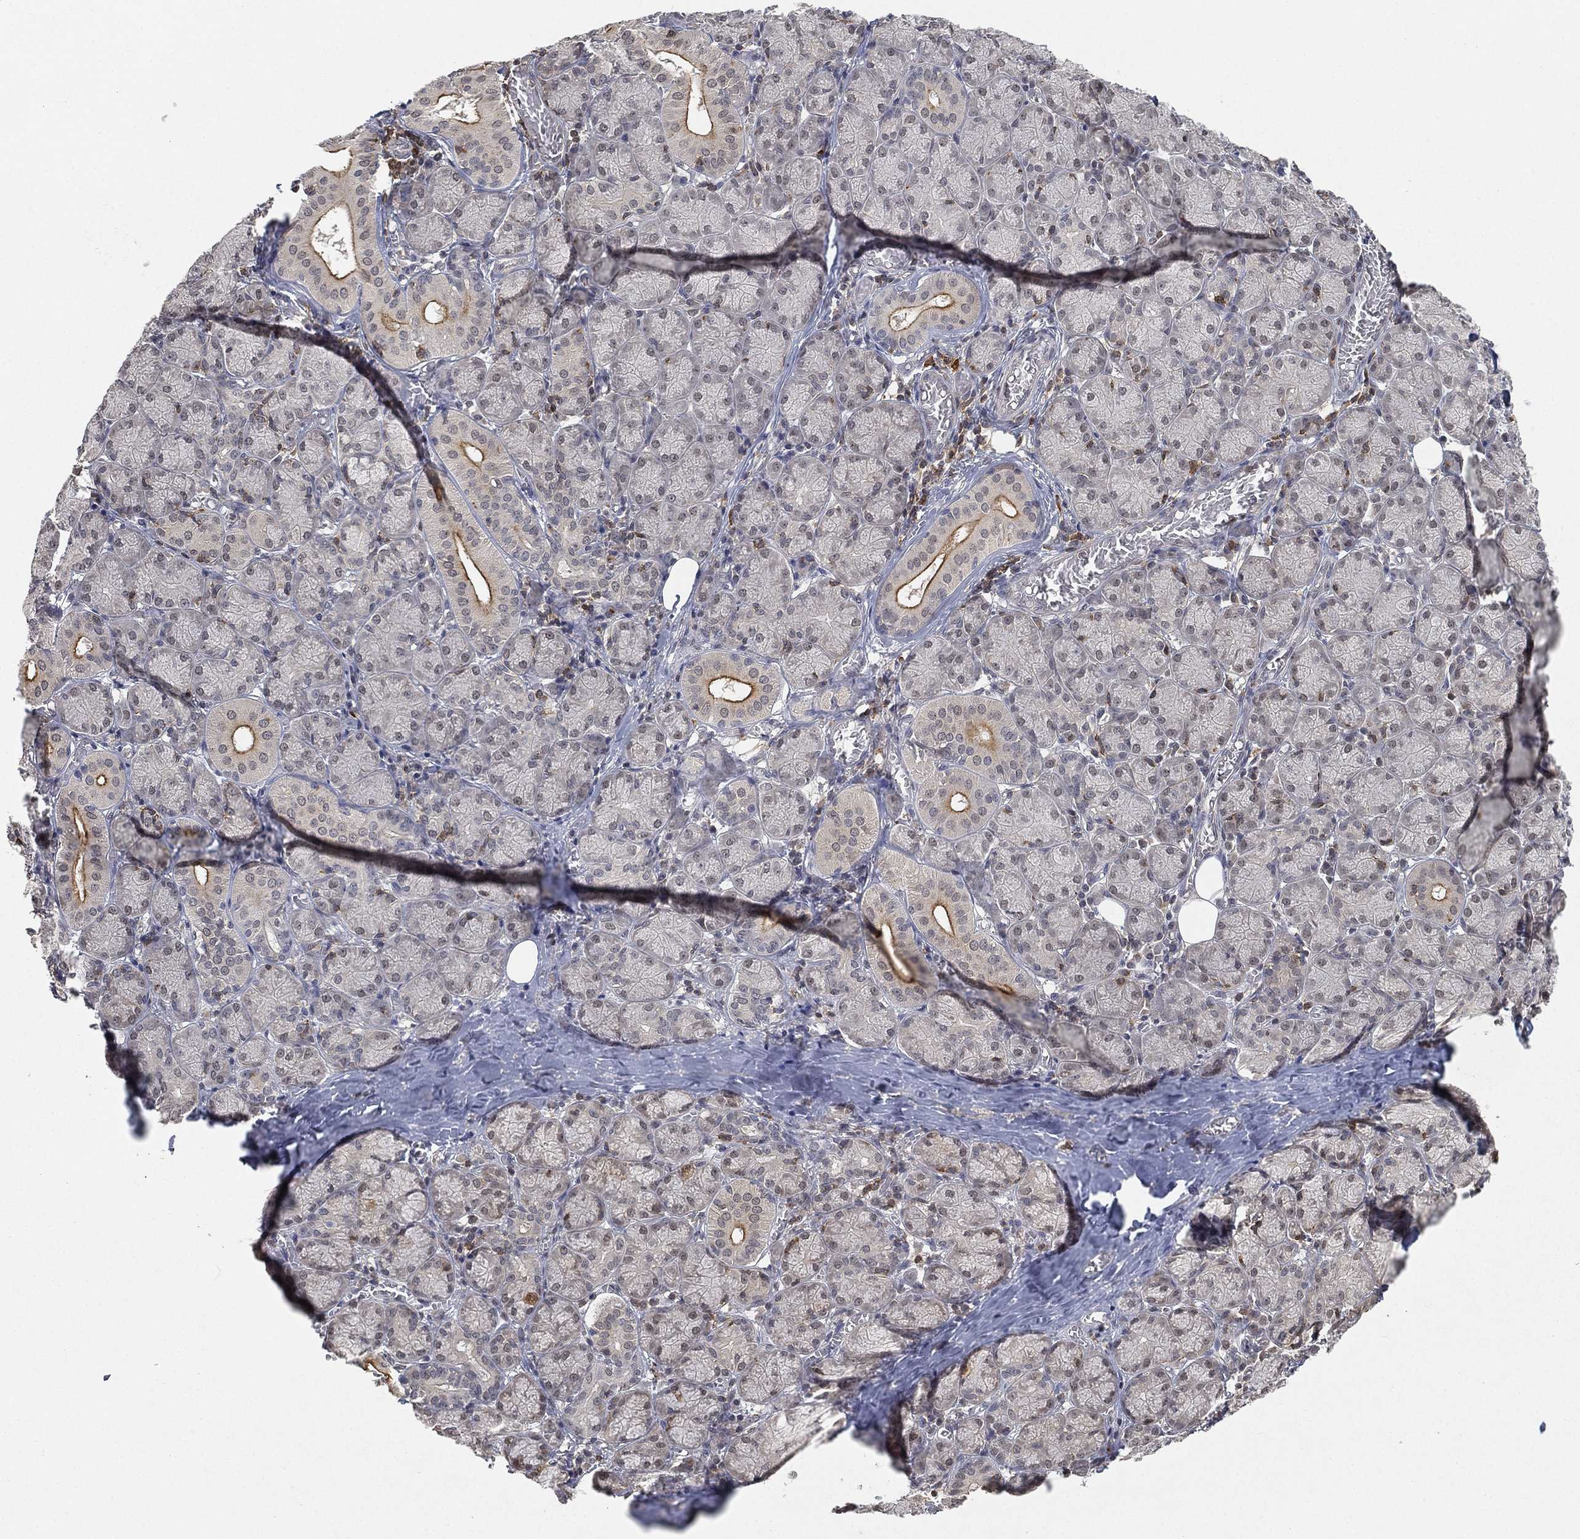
{"staining": {"intensity": "strong", "quantity": "<25%", "location": "cytoplasmic/membranous"}, "tissue": "salivary gland", "cell_type": "Glandular cells", "image_type": "normal", "snomed": [{"axis": "morphology", "description": "Normal tissue, NOS"}, {"axis": "topography", "description": "Salivary gland"}, {"axis": "topography", "description": "Peripheral nerve tissue"}], "caption": "High-magnification brightfield microscopy of unremarkable salivary gland stained with DAB (3,3'-diaminobenzidine) (brown) and counterstained with hematoxylin (blue). glandular cells exhibit strong cytoplasmic/membranous staining is appreciated in about<25% of cells.", "gene": "WDR26", "patient": {"sex": "female", "age": 24}}